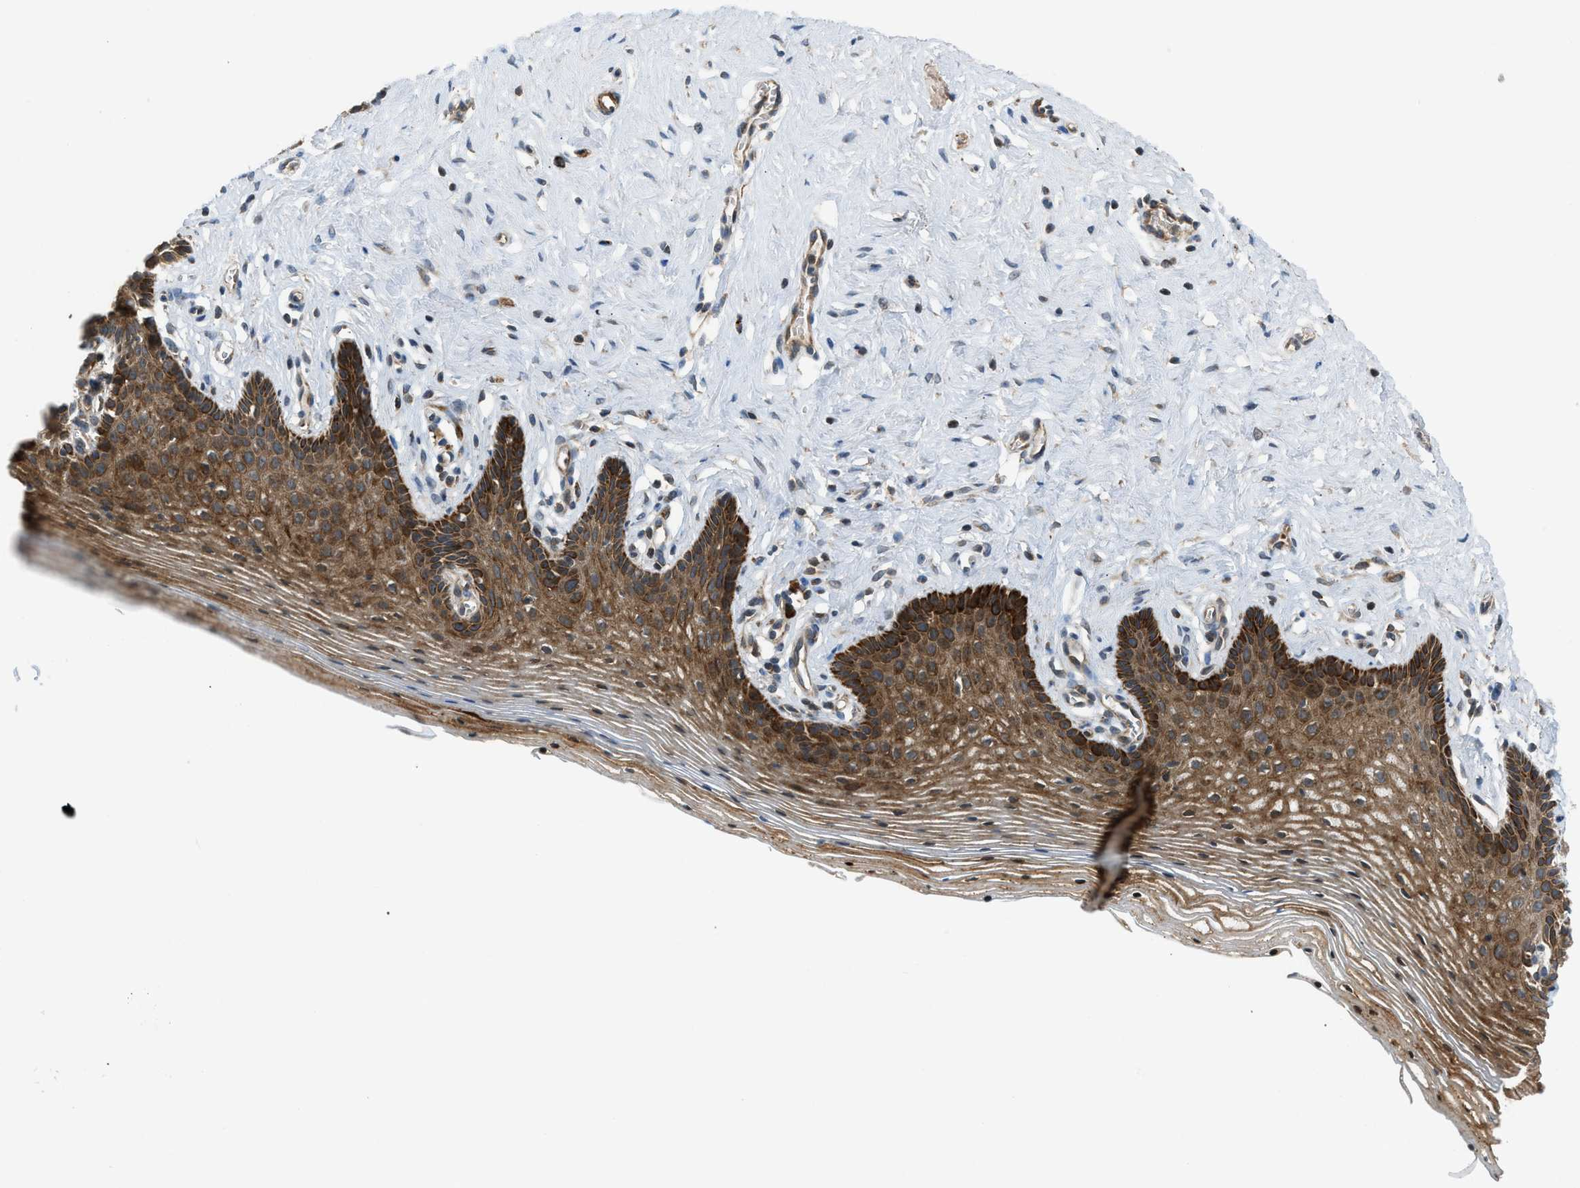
{"staining": {"intensity": "moderate", "quantity": ">75%", "location": "cytoplasmic/membranous"}, "tissue": "vagina", "cell_type": "Squamous epithelial cells", "image_type": "normal", "snomed": [{"axis": "morphology", "description": "Normal tissue, NOS"}, {"axis": "topography", "description": "Vagina"}], "caption": "Immunohistochemical staining of benign human vagina demonstrates >75% levels of moderate cytoplasmic/membranous protein positivity in about >75% of squamous epithelial cells. (brown staining indicates protein expression, while blue staining denotes nuclei).", "gene": "SESN2", "patient": {"sex": "female", "age": 32}}